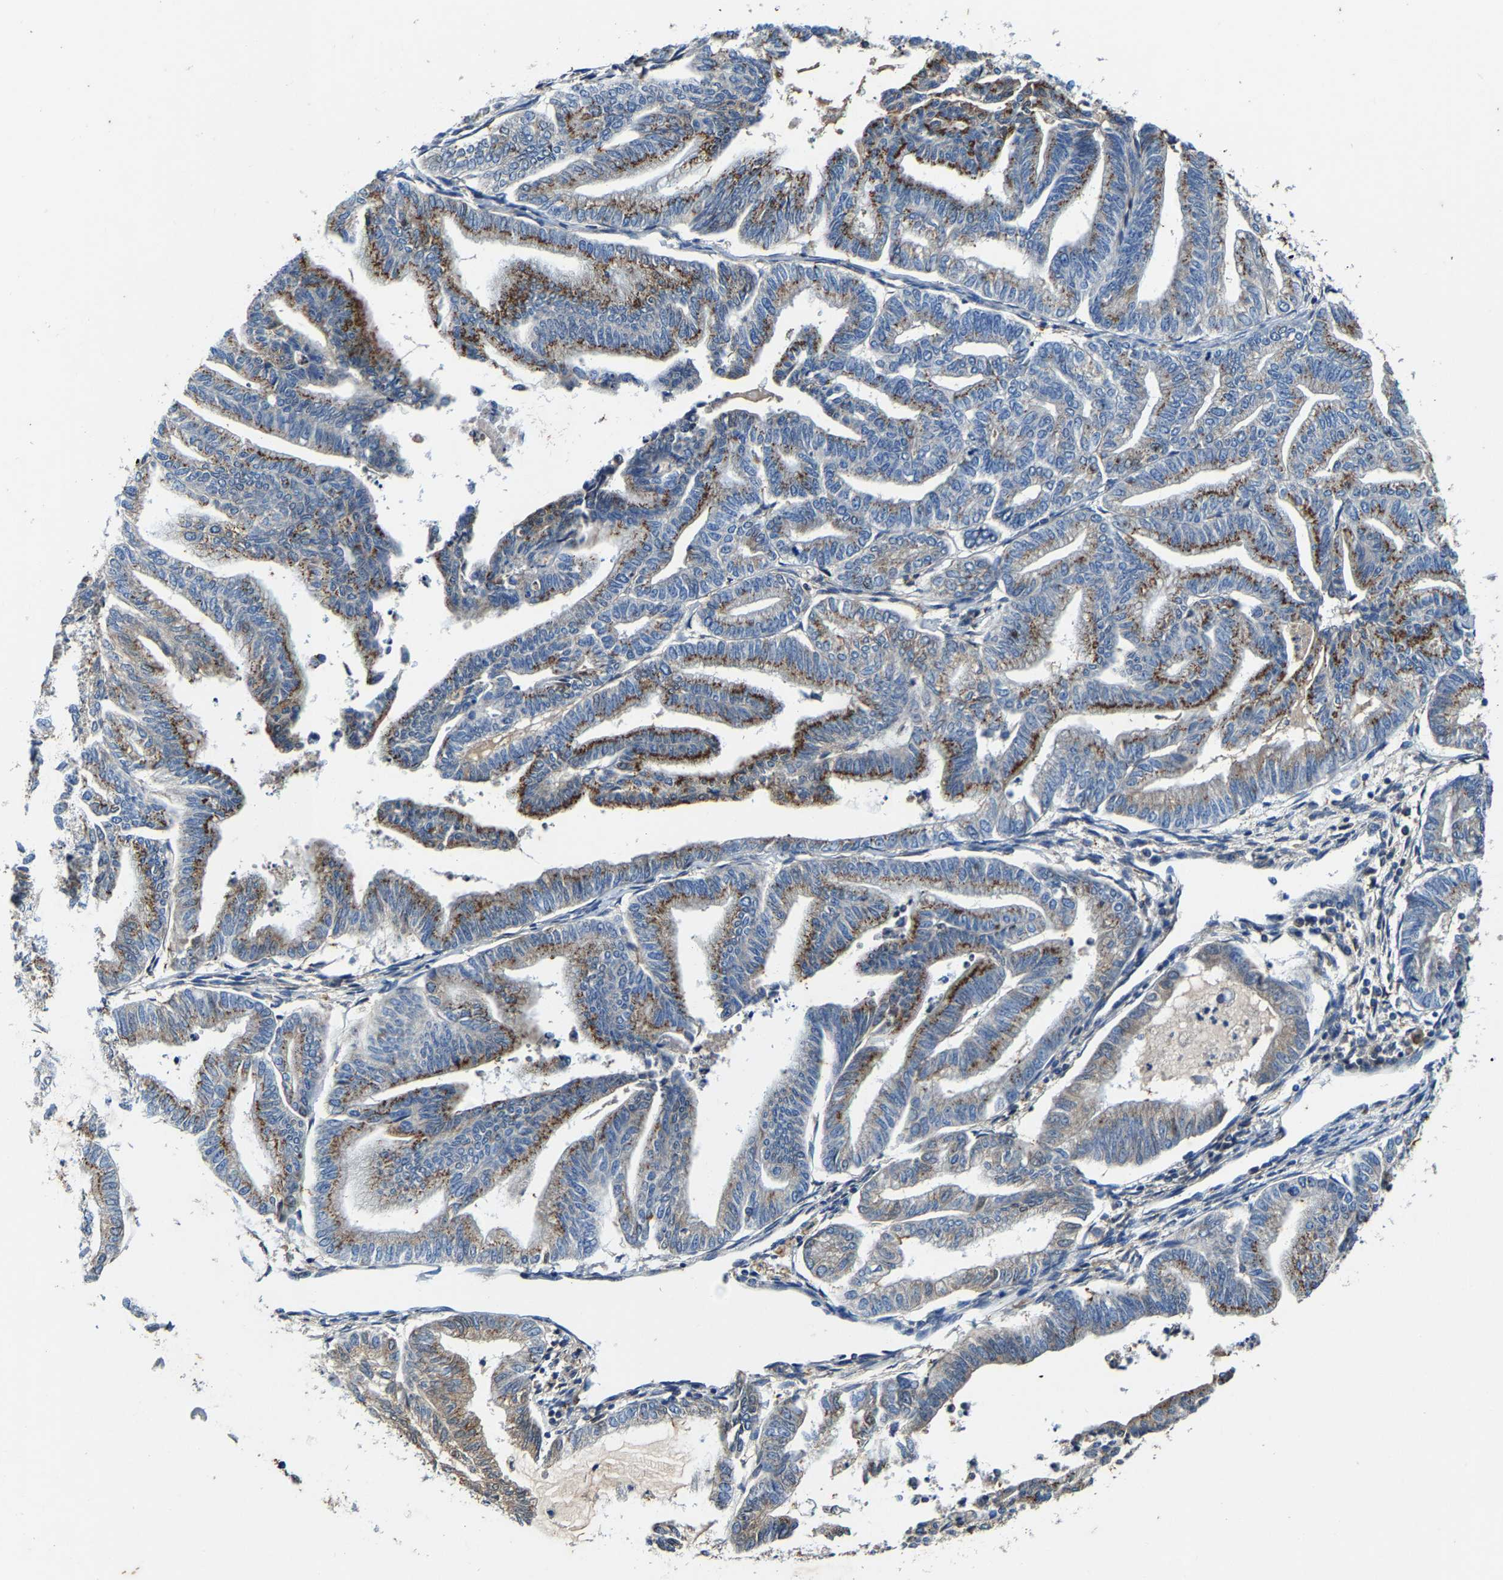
{"staining": {"intensity": "strong", "quantity": "<25%", "location": "cytoplasmic/membranous"}, "tissue": "endometrial cancer", "cell_type": "Tumor cells", "image_type": "cancer", "snomed": [{"axis": "morphology", "description": "Adenocarcinoma, NOS"}, {"axis": "topography", "description": "Endometrium"}], "caption": "There is medium levels of strong cytoplasmic/membranous expression in tumor cells of endometrial cancer (adenocarcinoma), as demonstrated by immunohistochemical staining (brown color).", "gene": "SLC25A25", "patient": {"sex": "female", "age": 79}}